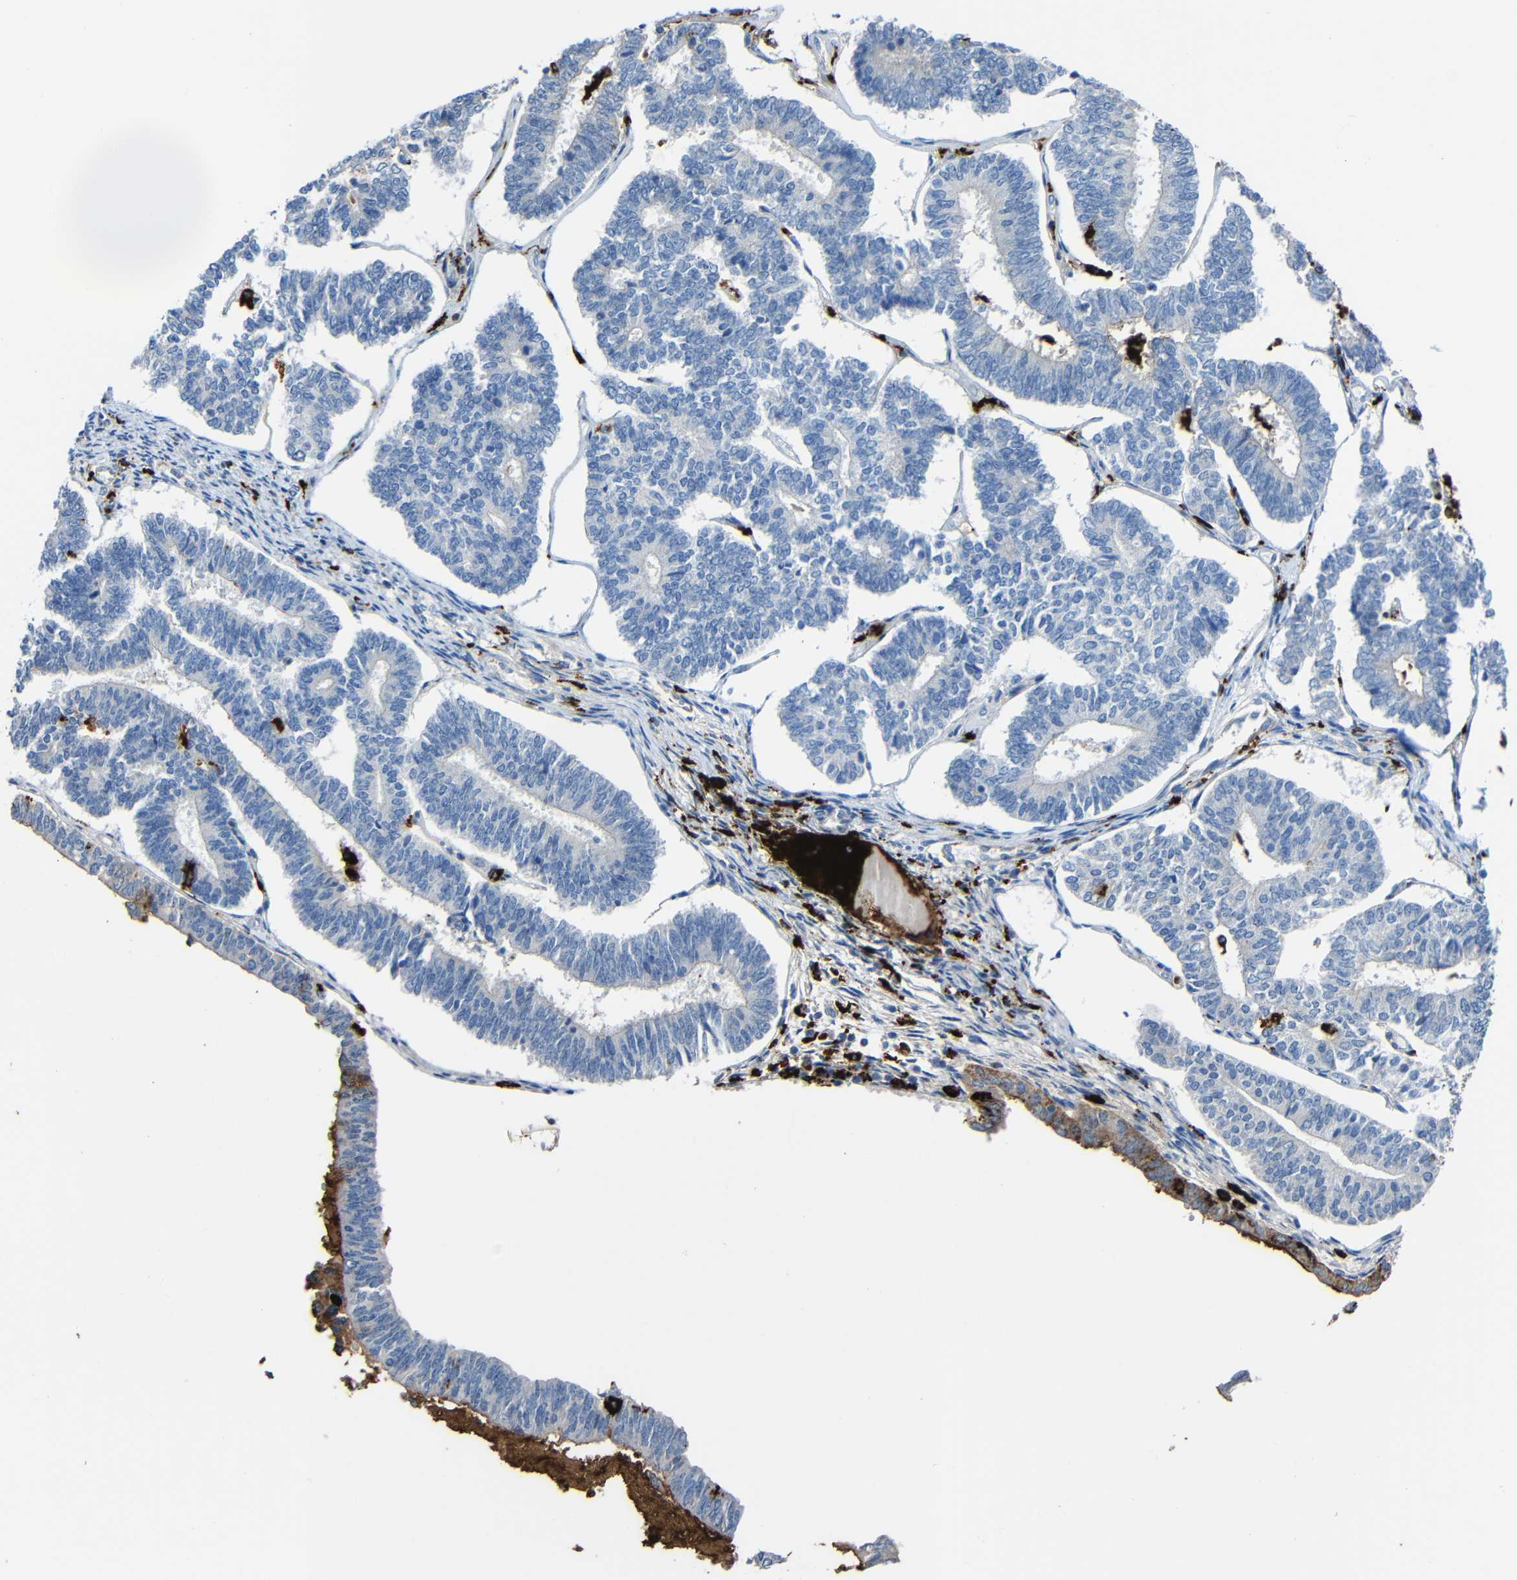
{"staining": {"intensity": "moderate", "quantity": "<25%", "location": "cytoplasmic/membranous"}, "tissue": "endometrial cancer", "cell_type": "Tumor cells", "image_type": "cancer", "snomed": [{"axis": "morphology", "description": "Adenocarcinoma, NOS"}, {"axis": "topography", "description": "Endometrium"}], "caption": "Protein expression analysis of endometrial adenocarcinoma displays moderate cytoplasmic/membranous staining in approximately <25% of tumor cells.", "gene": "HLA-DMA", "patient": {"sex": "female", "age": 70}}